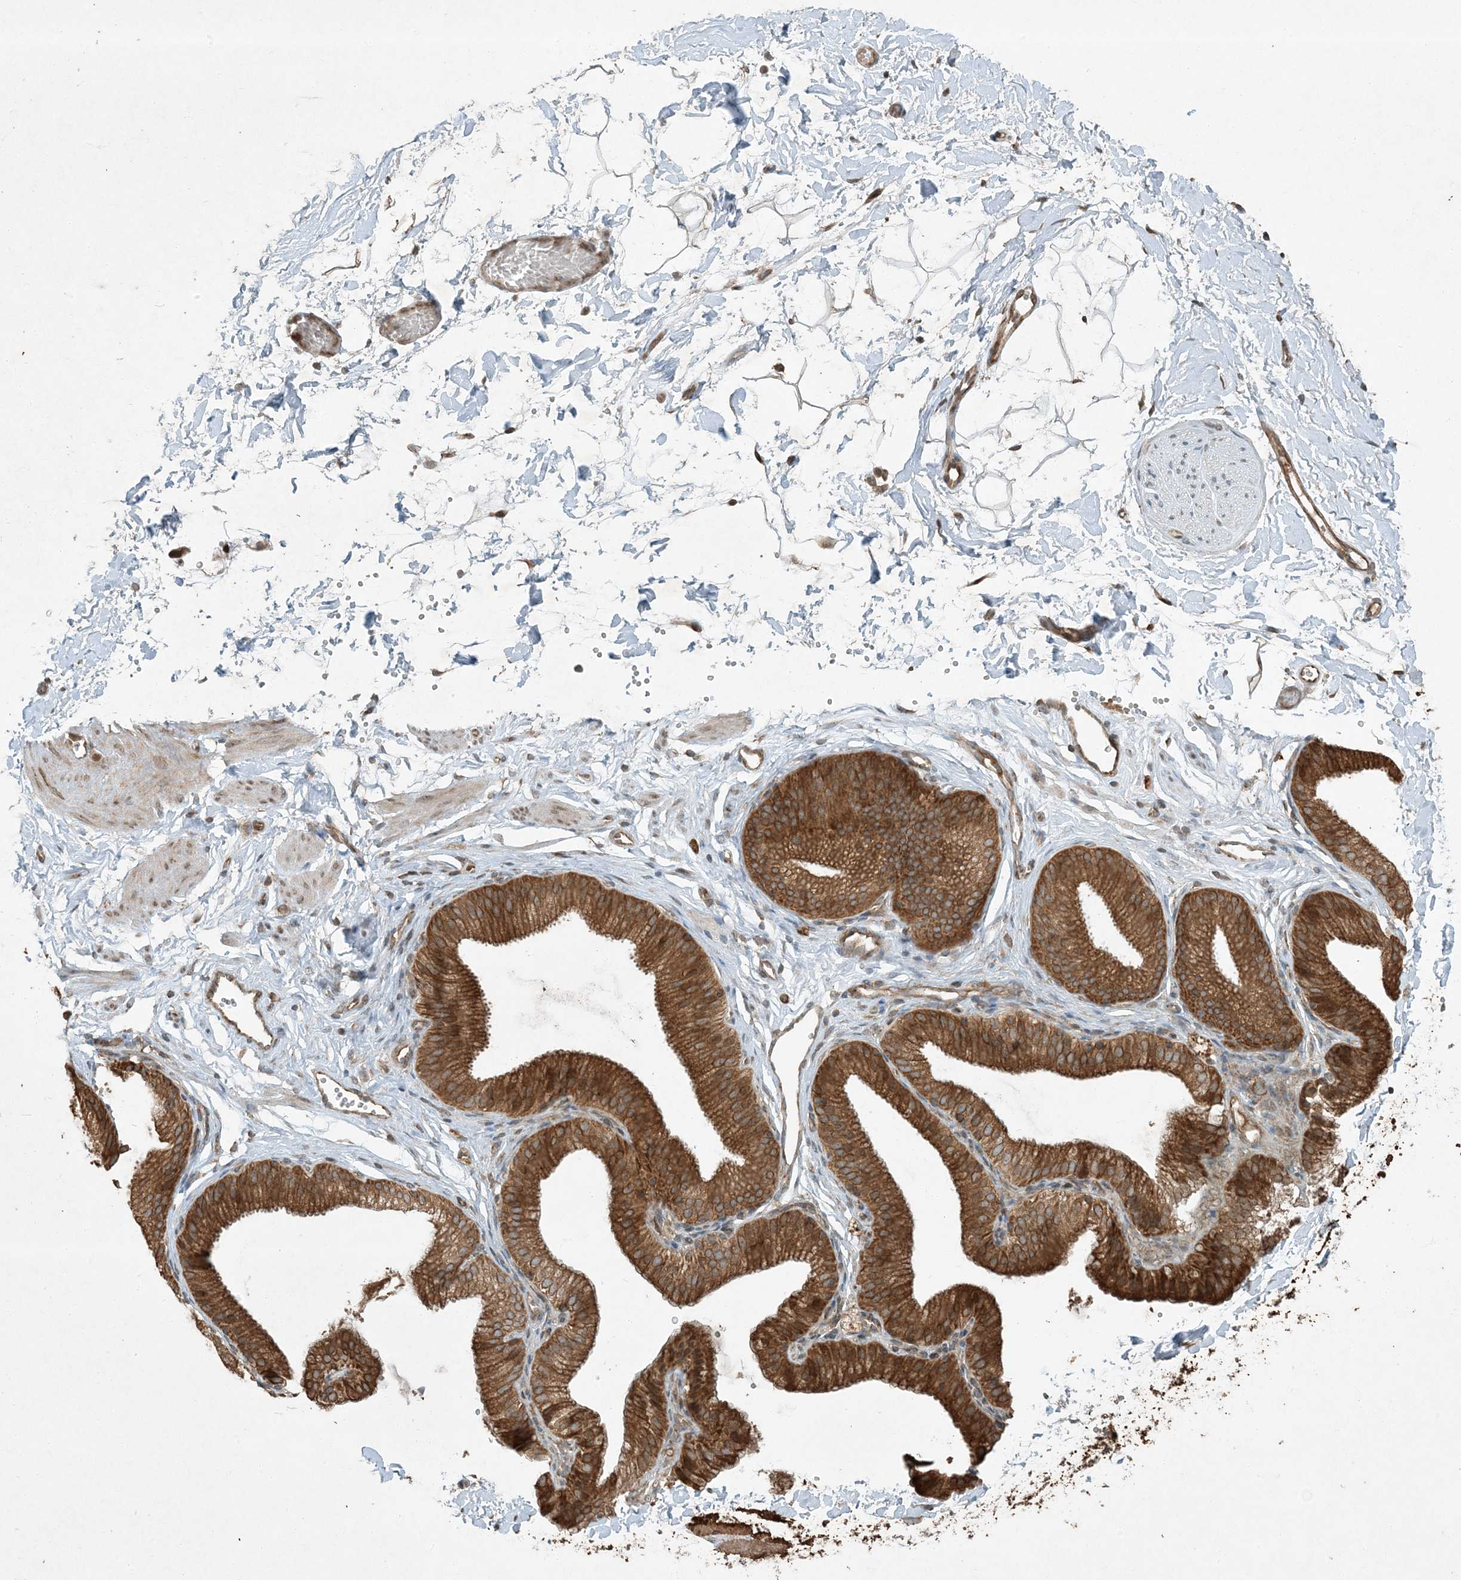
{"staining": {"intensity": "weak", "quantity": "25%-75%", "location": "cytoplasmic/membranous"}, "tissue": "adipose tissue", "cell_type": "Adipocytes", "image_type": "normal", "snomed": [{"axis": "morphology", "description": "Normal tissue, NOS"}, {"axis": "topography", "description": "Gallbladder"}, {"axis": "topography", "description": "Peripheral nerve tissue"}], "caption": "Adipose tissue stained with immunohistochemistry (IHC) reveals weak cytoplasmic/membranous staining in about 25%-75% of adipocytes.", "gene": "COMMD8", "patient": {"sex": "male", "age": 38}}